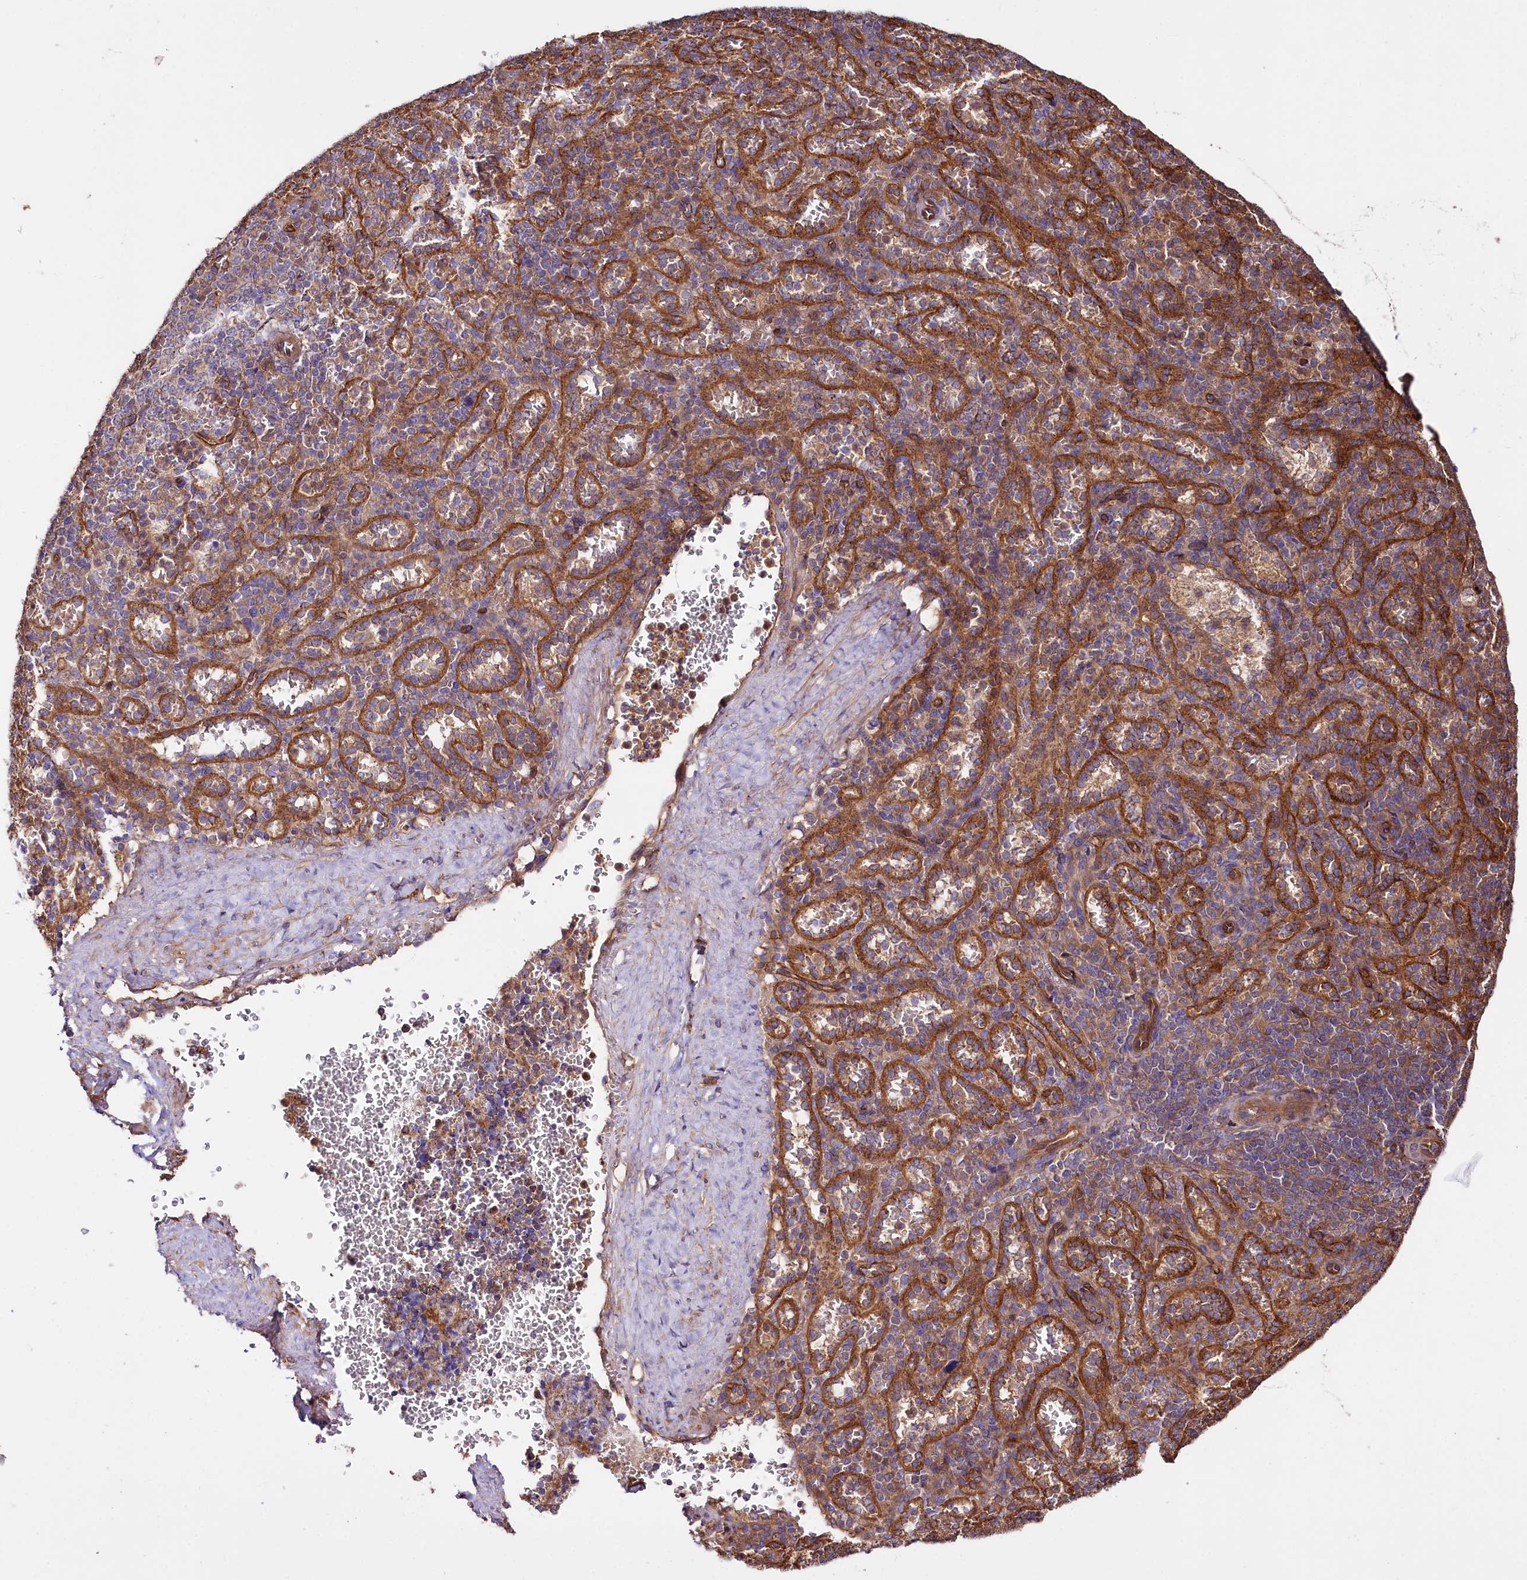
{"staining": {"intensity": "negative", "quantity": "none", "location": "none"}, "tissue": "spleen", "cell_type": "Cells in red pulp", "image_type": "normal", "snomed": [{"axis": "morphology", "description": "Normal tissue, NOS"}, {"axis": "topography", "description": "Spleen"}], "caption": "Human spleen stained for a protein using immunohistochemistry (IHC) demonstrates no staining in cells in red pulp.", "gene": "CEP295", "patient": {"sex": "female", "age": 21}}